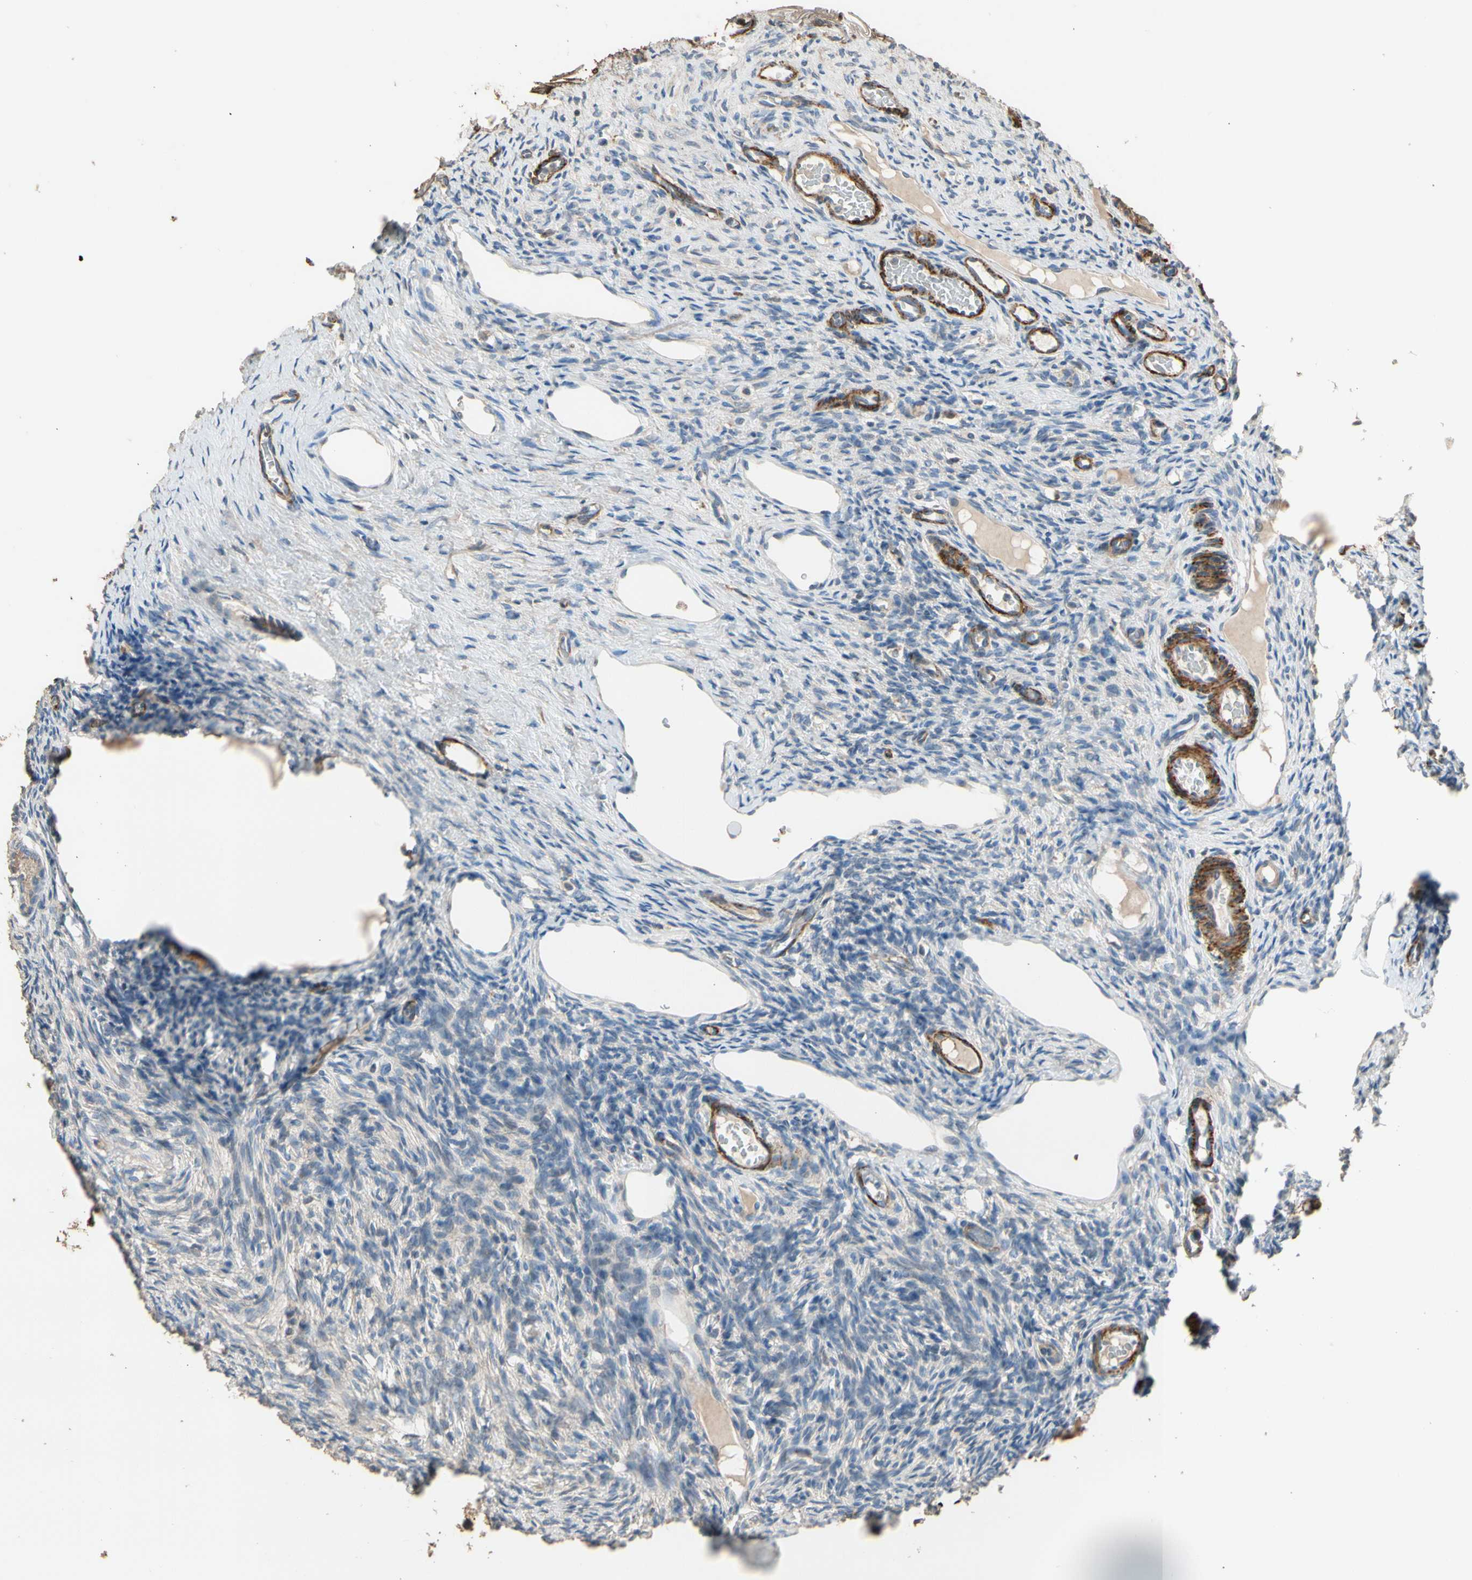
{"staining": {"intensity": "weak", "quantity": ">75%", "location": "cytoplasmic/membranous"}, "tissue": "ovary", "cell_type": "Follicle cells", "image_type": "normal", "snomed": [{"axis": "morphology", "description": "Normal tissue, NOS"}, {"axis": "topography", "description": "Ovary"}], "caption": "Immunohistochemistry (IHC) of benign human ovary demonstrates low levels of weak cytoplasmic/membranous expression in approximately >75% of follicle cells.", "gene": "SUSD2", "patient": {"sex": "female", "age": 33}}